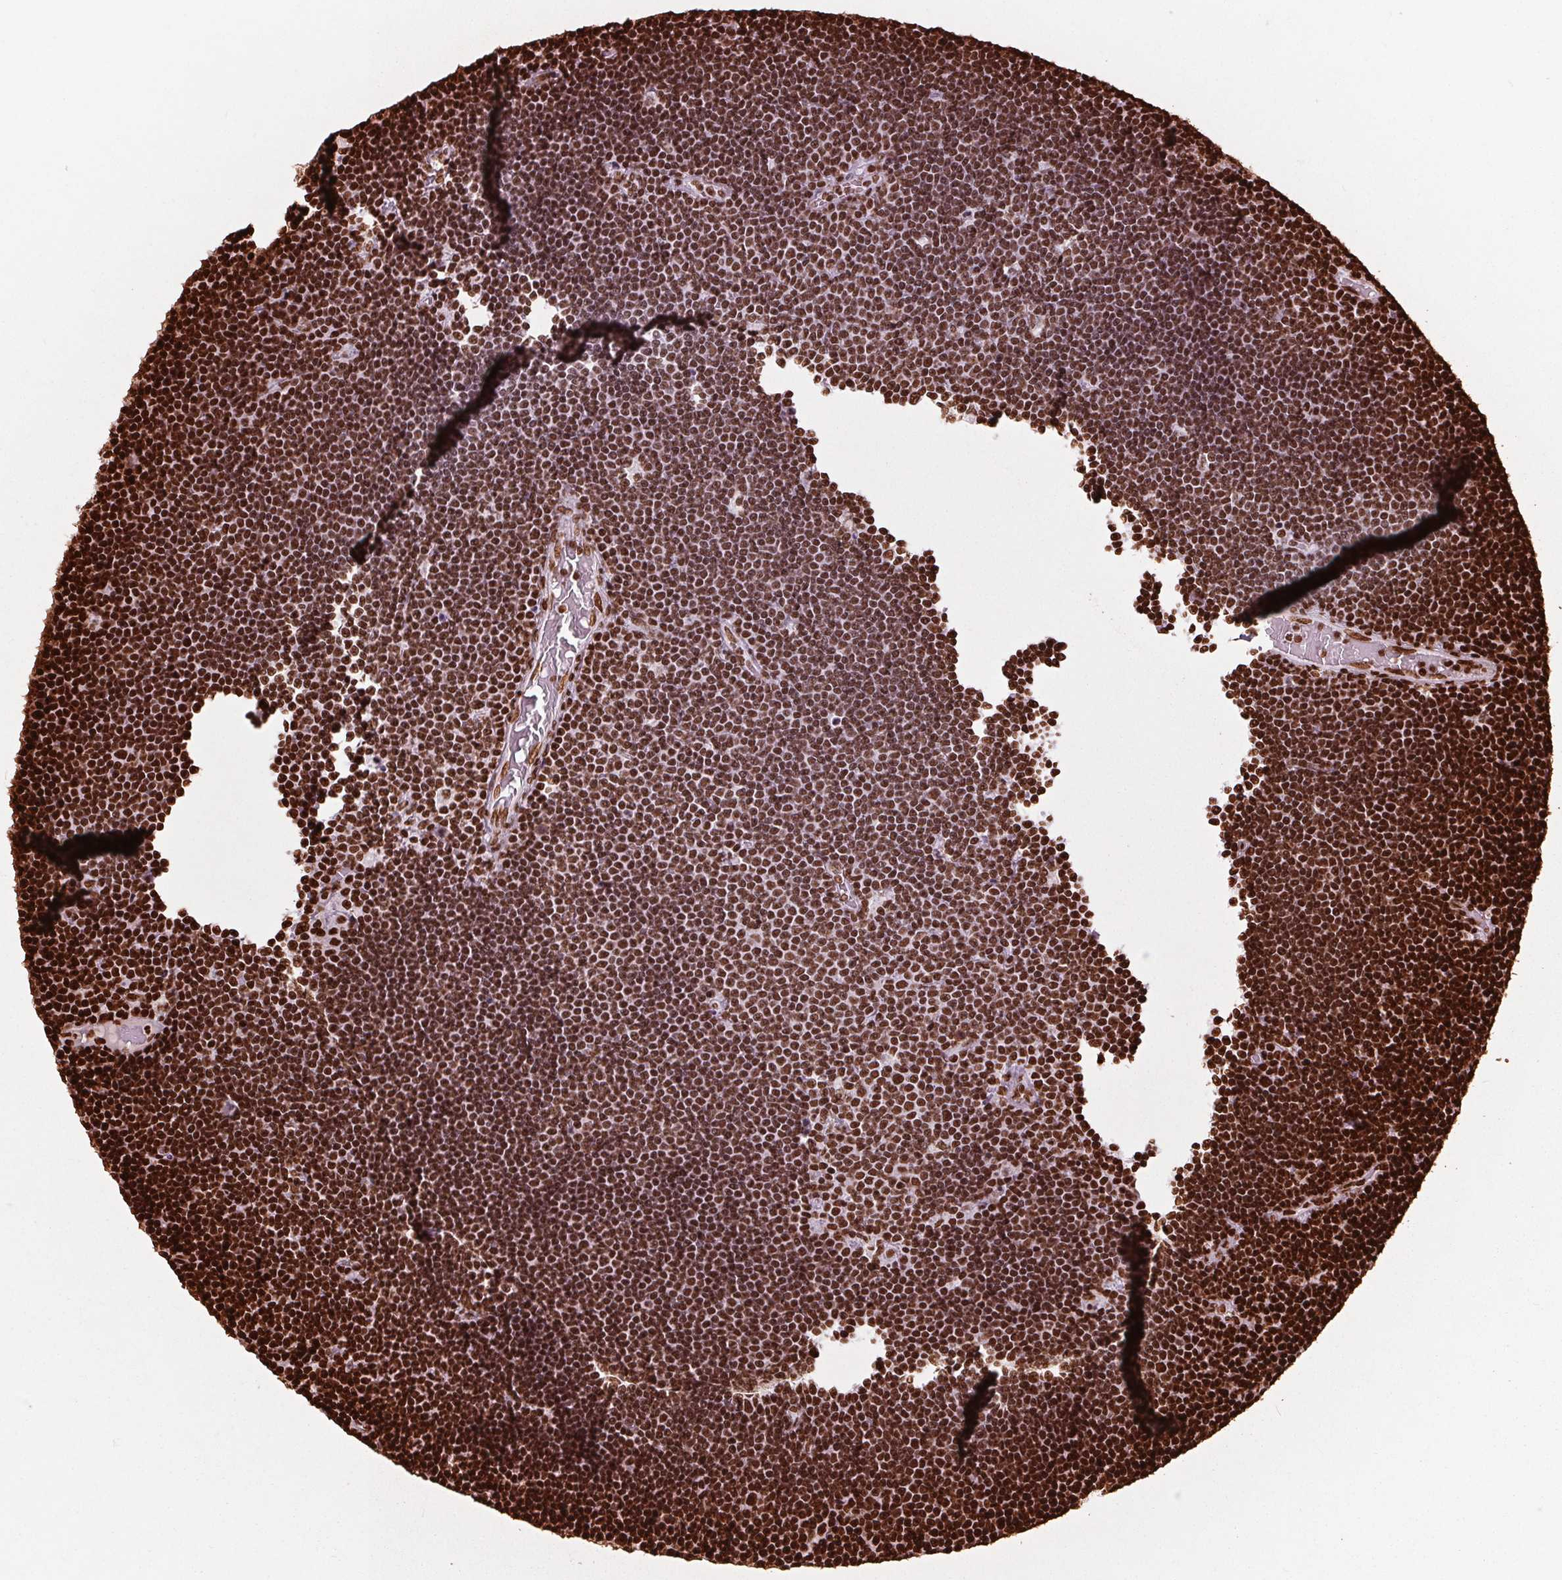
{"staining": {"intensity": "strong", "quantity": ">75%", "location": "nuclear"}, "tissue": "lymphoma", "cell_type": "Tumor cells", "image_type": "cancer", "snomed": [{"axis": "morphology", "description": "Malignant lymphoma, non-Hodgkin's type, Low grade"}, {"axis": "topography", "description": "Brain"}], "caption": "High-magnification brightfield microscopy of low-grade malignant lymphoma, non-Hodgkin's type stained with DAB (3,3'-diaminobenzidine) (brown) and counterstained with hematoxylin (blue). tumor cells exhibit strong nuclear staining is present in approximately>75% of cells.", "gene": "BRD4", "patient": {"sex": "female", "age": 66}}